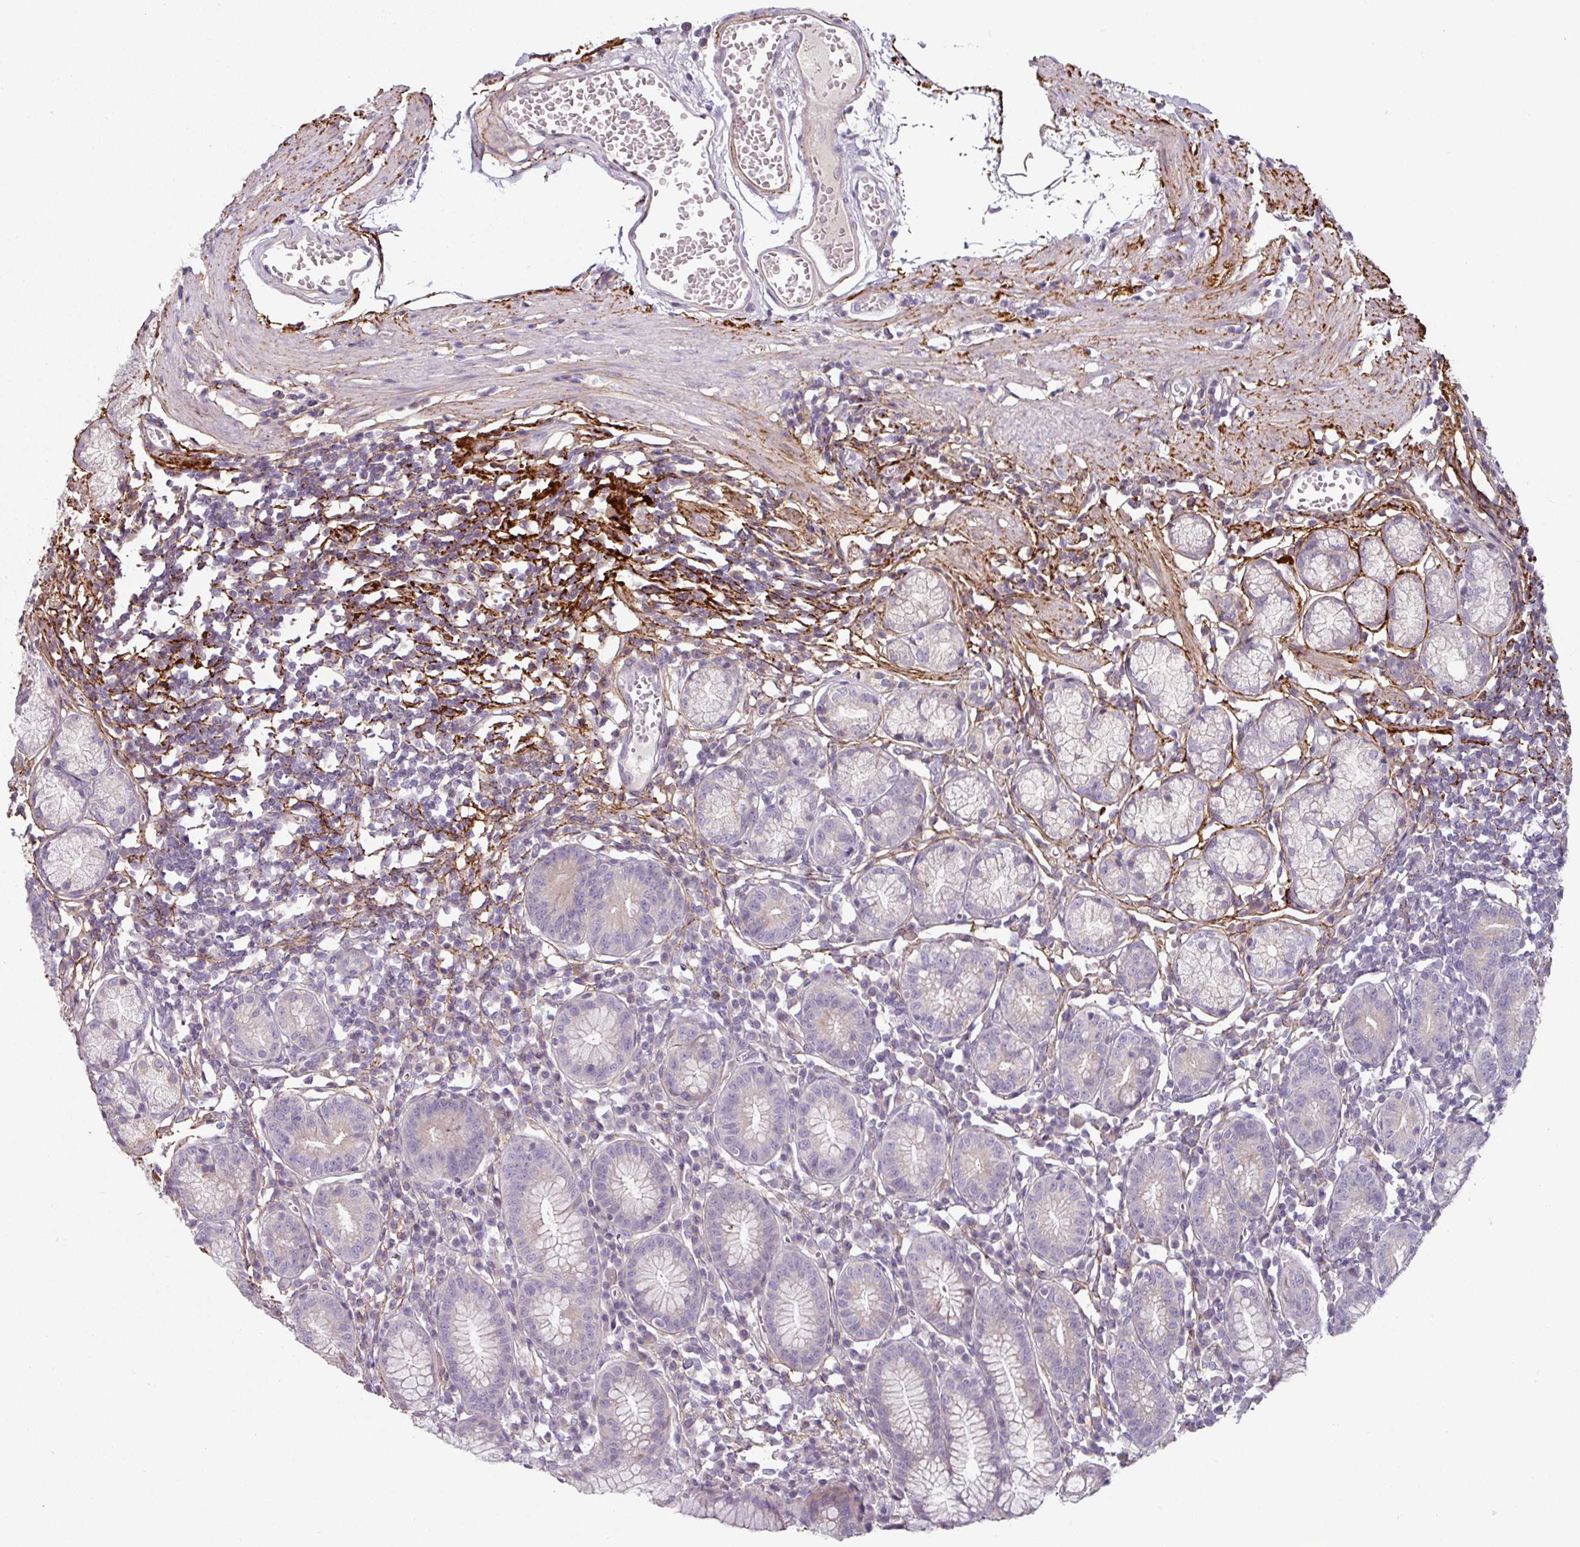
{"staining": {"intensity": "moderate", "quantity": "25%-75%", "location": "cytoplasmic/membranous"}, "tissue": "stomach", "cell_type": "Glandular cells", "image_type": "normal", "snomed": [{"axis": "morphology", "description": "Normal tissue, NOS"}, {"axis": "topography", "description": "Stomach"}], "caption": "Protein expression analysis of benign stomach demonstrates moderate cytoplasmic/membranous expression in about 25%-75% of glandular cells.", "gene": "MTMR14", "patient": {"sex": "male", "age": 55}}